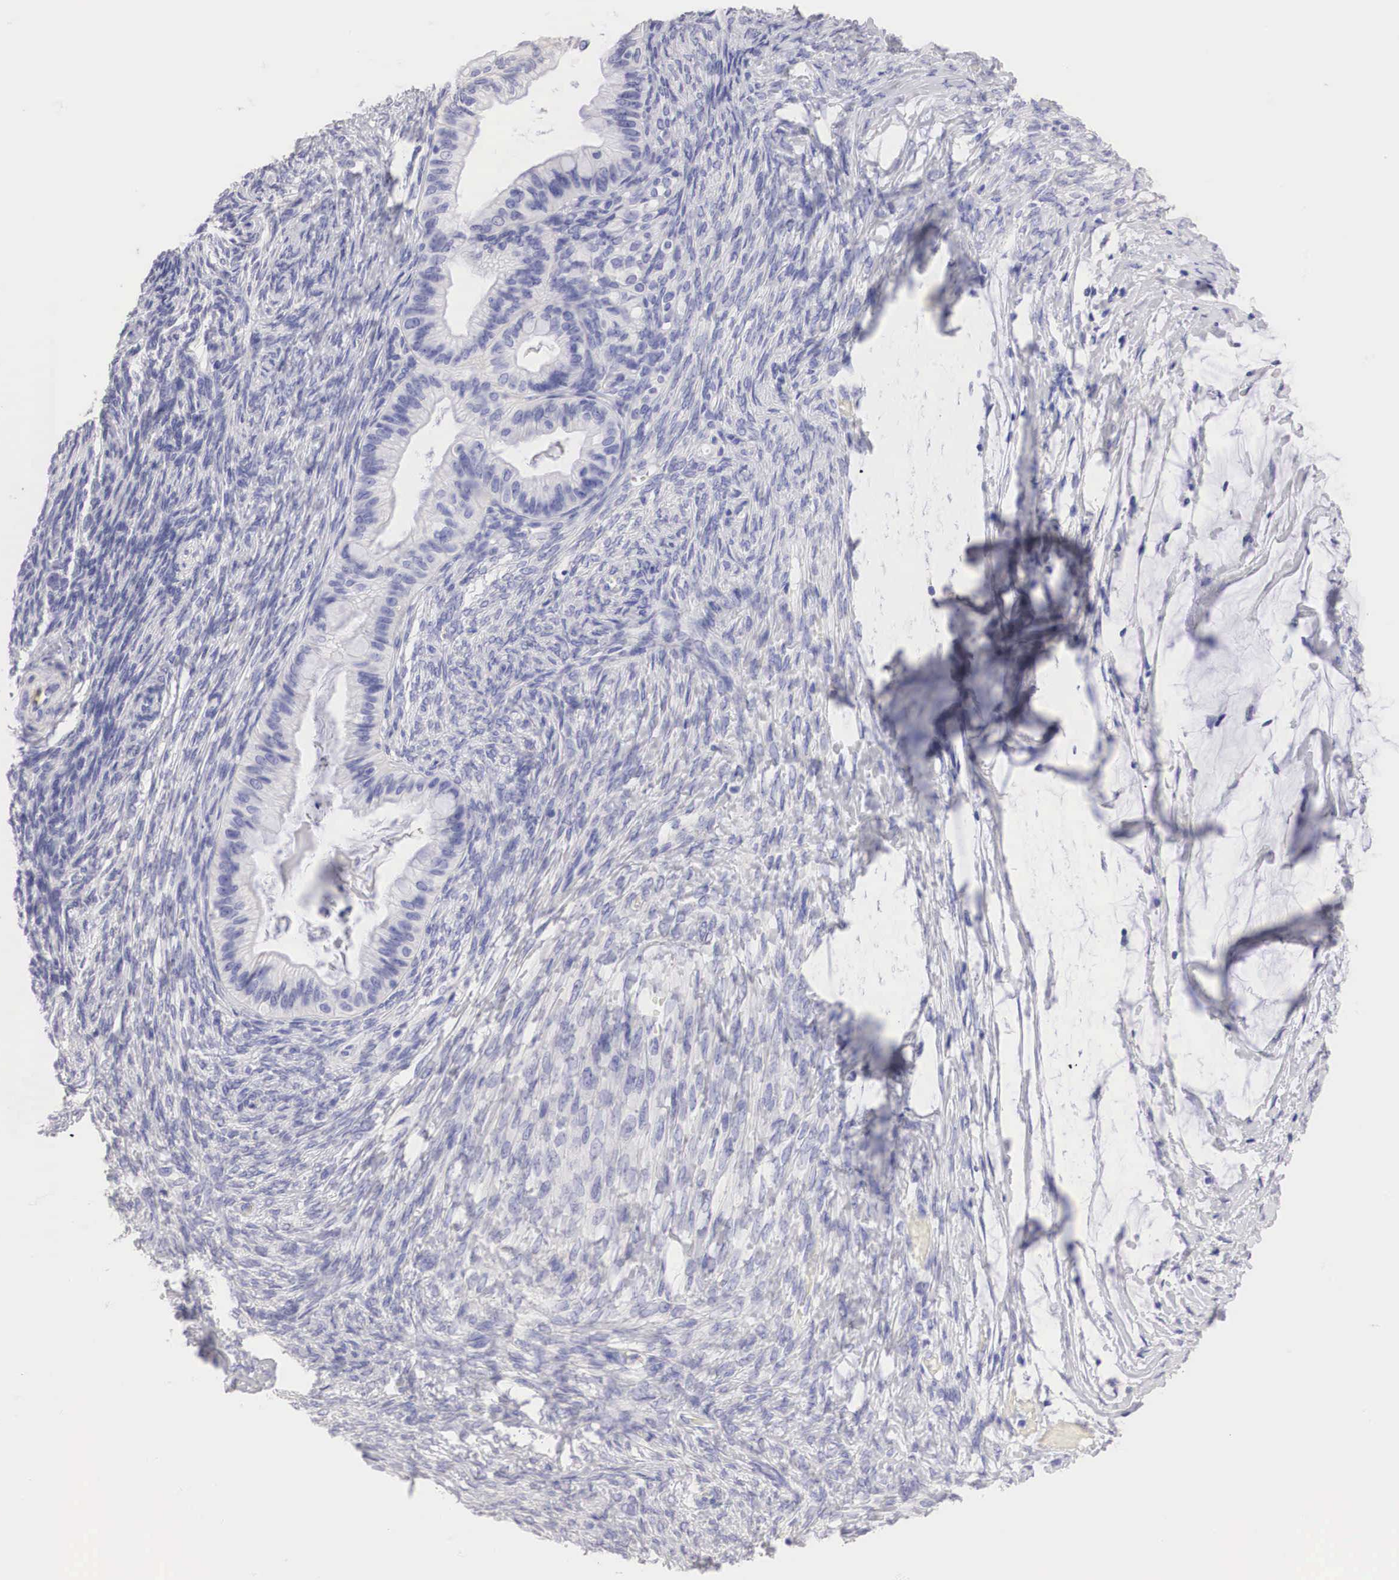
{"staining": {"intensity": "negative", "quantity": "none", "location": "none"}, "tissue": "ovarian cancer", "cell_type": "Tumor cells", "image_type": "cancer", "snomed": [{"axis": "morphology", "description": "Cystadenocarcinoma, mucinous, NOS"}, {"axis": "topography", "description": "Ovary"}], "caption": "This is a photomicrograph of immunohistochemistry (IHC) staining of ovarian mucinous cystadenocarcinoma, which shows no positivity in tumor cells.", "gene": "ERBB2", "patient": {"sex": "female", "age": 57}}